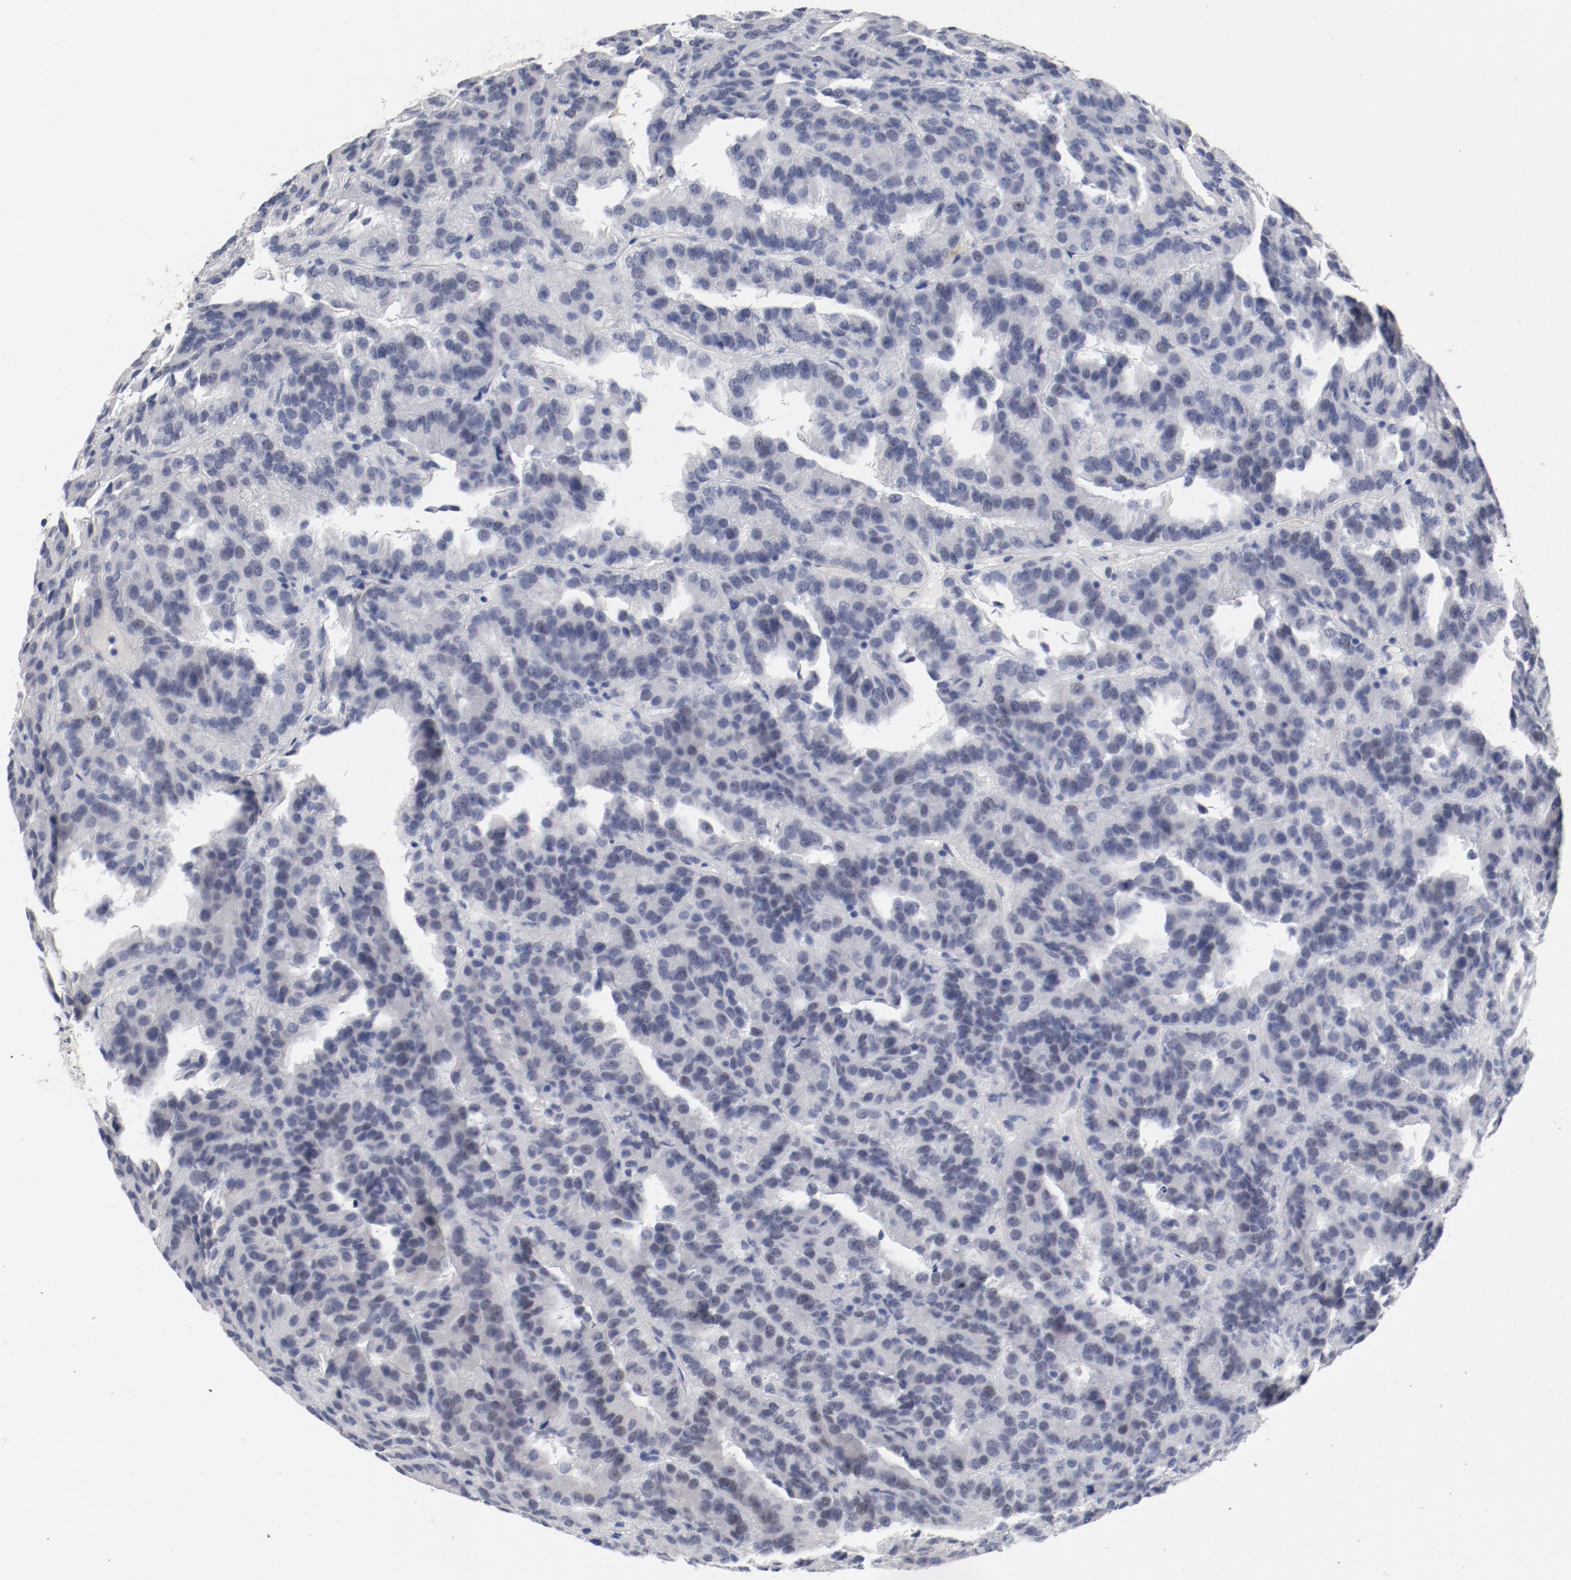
{"staining": {"intensity": "negative", "quantity": "none", "location": "none"}, "tissue": "renal cancer", "cell_type": "Tumor cells", "image_type": "cancer", "snomed": [{"axis": "morphology", "description": "Adenocarcinoma, NOS"}, {"axis": "topography", "description": "Kidney"}], "caption": "IHC of renal cancer (adenocarcinoma) shows no expression in tumor cells. The staining was performed using DAB to visualize the protein expression in brown, while the nuclei were stained in blue with hematoxylin (Magnification: 20x).", "gene": "ANKLE2", "patient": {"sex": "male", "age": 46}}